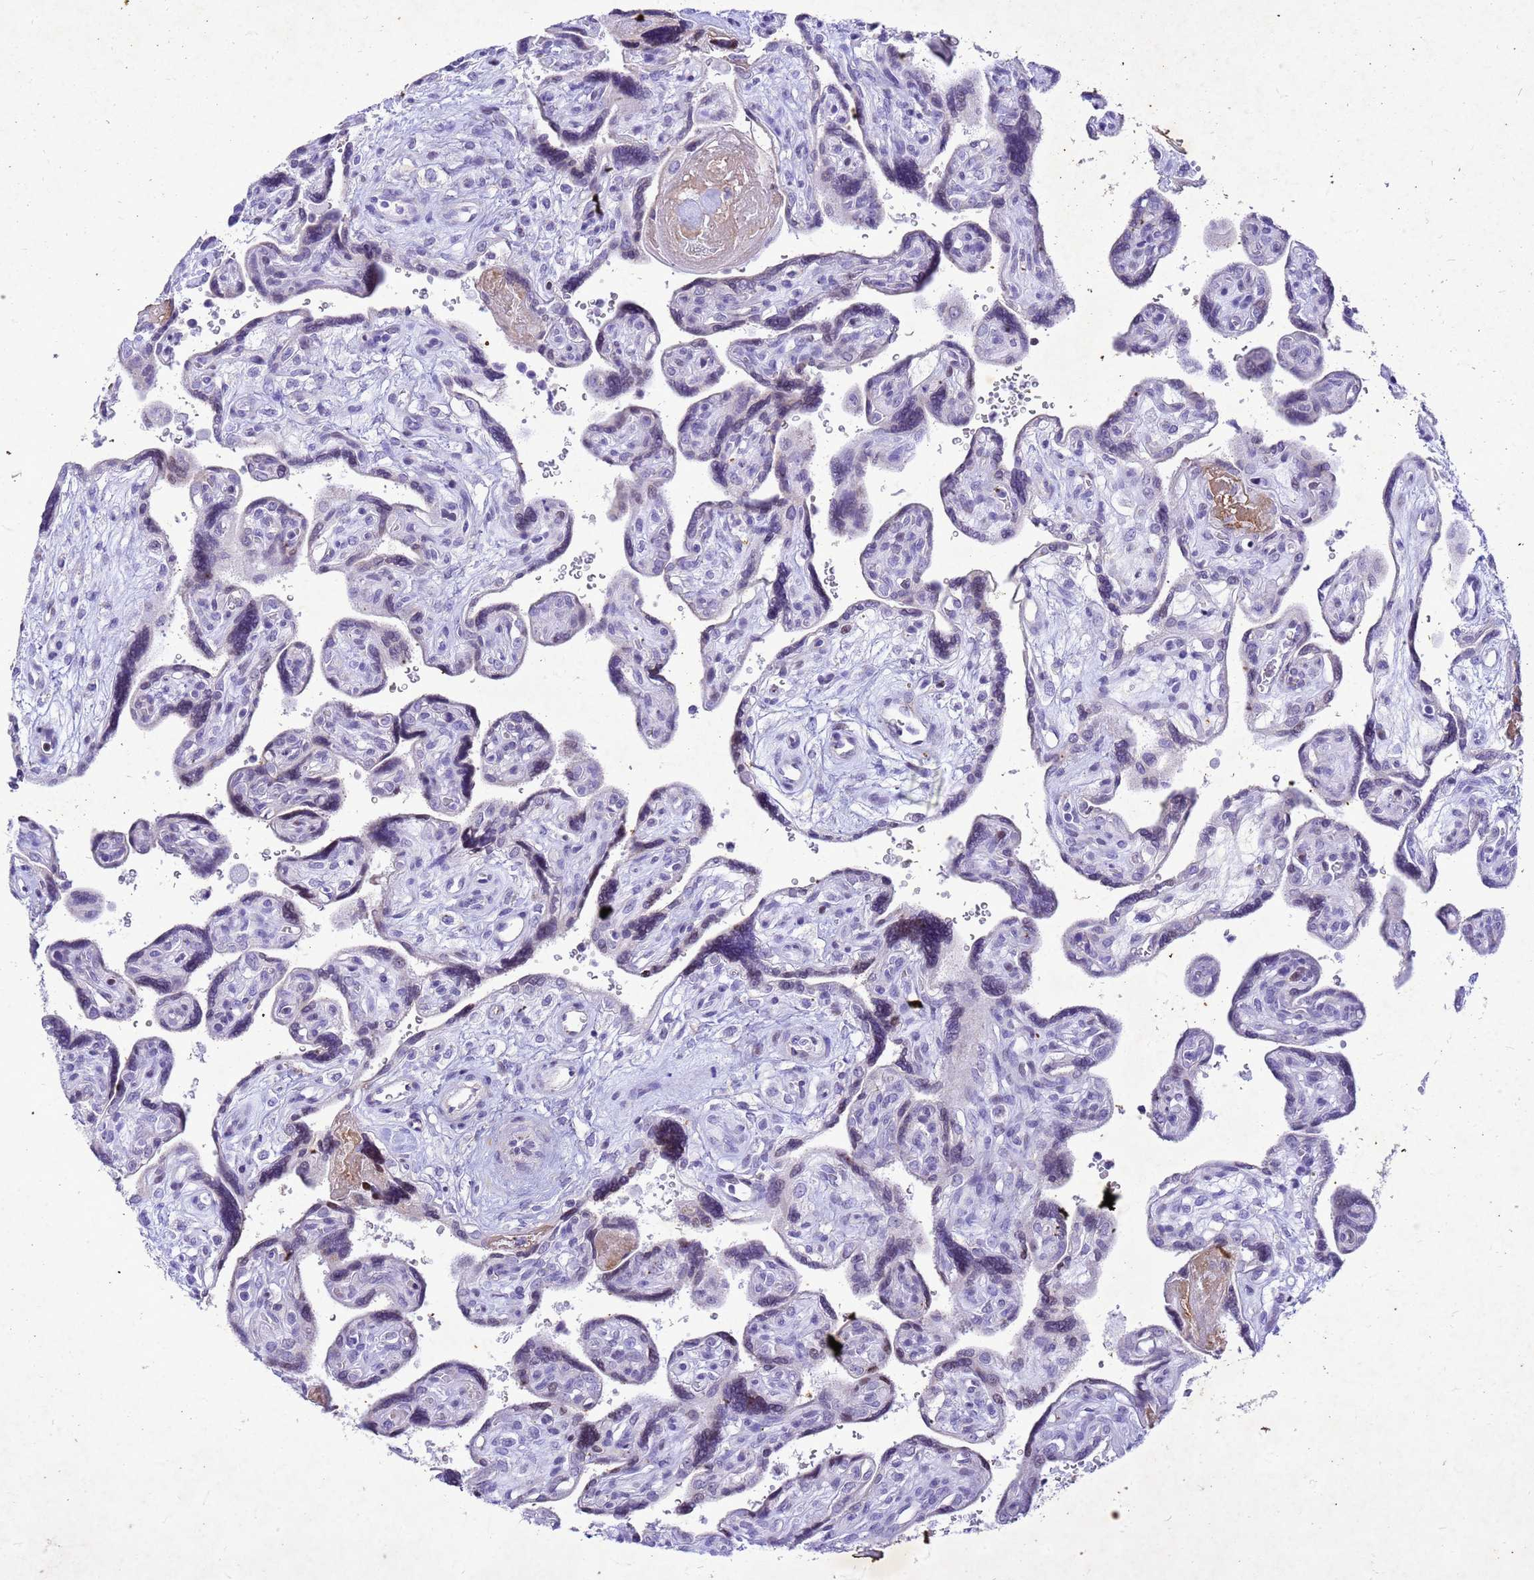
{"staining": {"intensity": "moderate", "quantity": "<25%", "location": "nuclear"}, "tissue": "placenta", "cell_type": "Decidual cells", "image_type": "normal", "snomed": [{"axis": "morphology", "description": "Normal tissue, NOS"}, {"axis": "topography", "description": "Placenta"}], "caption": "Immunohistochemistry image of normal placenta: placenta stained using IHC demonstrates low levels of moderate protein expression localized specifically in the nuclear of decidual cells, appearing as a nuclear brown color.", "gene": "COPS9", "patient": {"sex": "female", "age": 39}}